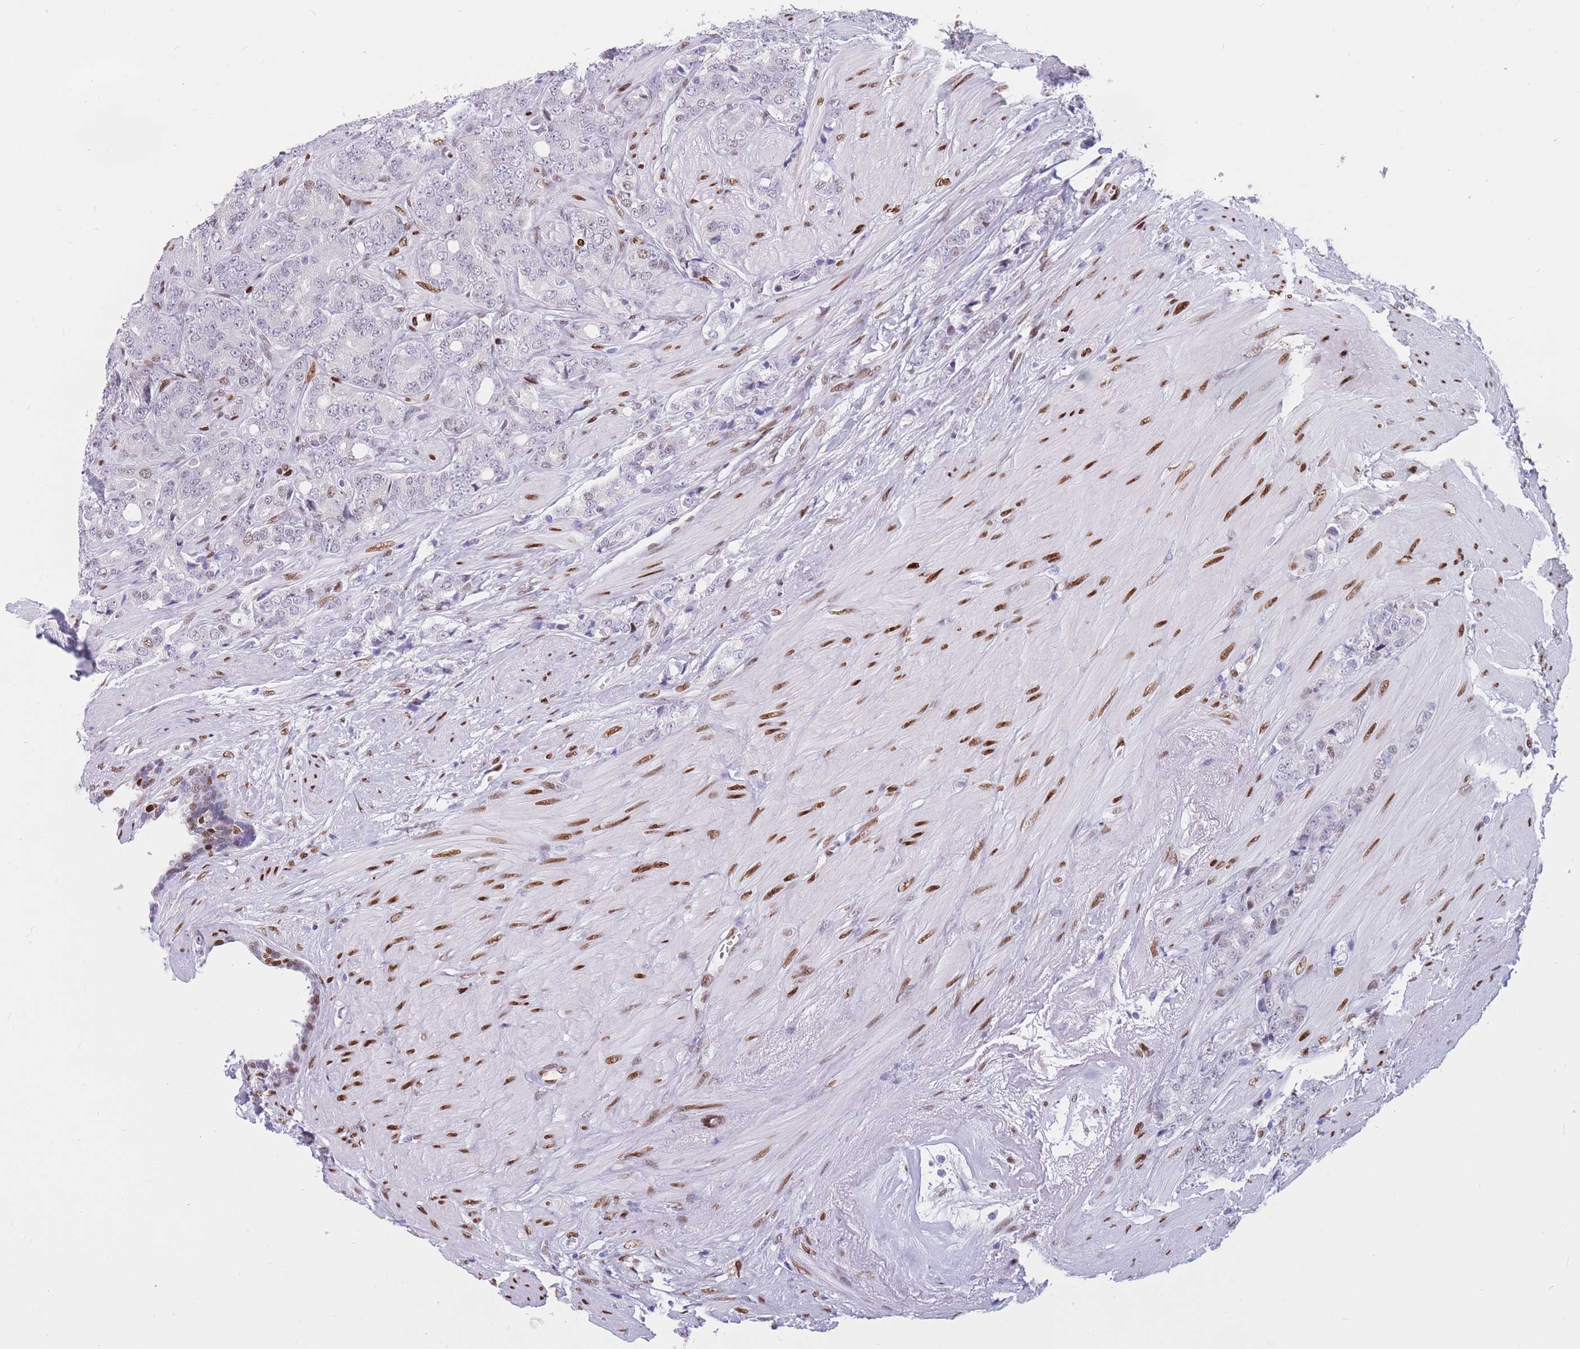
{"staining": {"intensity": "negative", "quantity": "none", "location": "none"}, "tissue": "prostate cancer", "cell_type": "Tumor cells", "image_type": "cancer", "snomed": [{"axis": "morphology", "description": "Adenocarcinoma, High grade"}, {"axis": "topography", "description": "Prostate"}], "caption": "A photomicrograph of human high-grade adenocarcinoma (prostate) is negative for staining in tumor cells.", "gene": "NASP", "patient": {"sex": "male", "age": 62}}